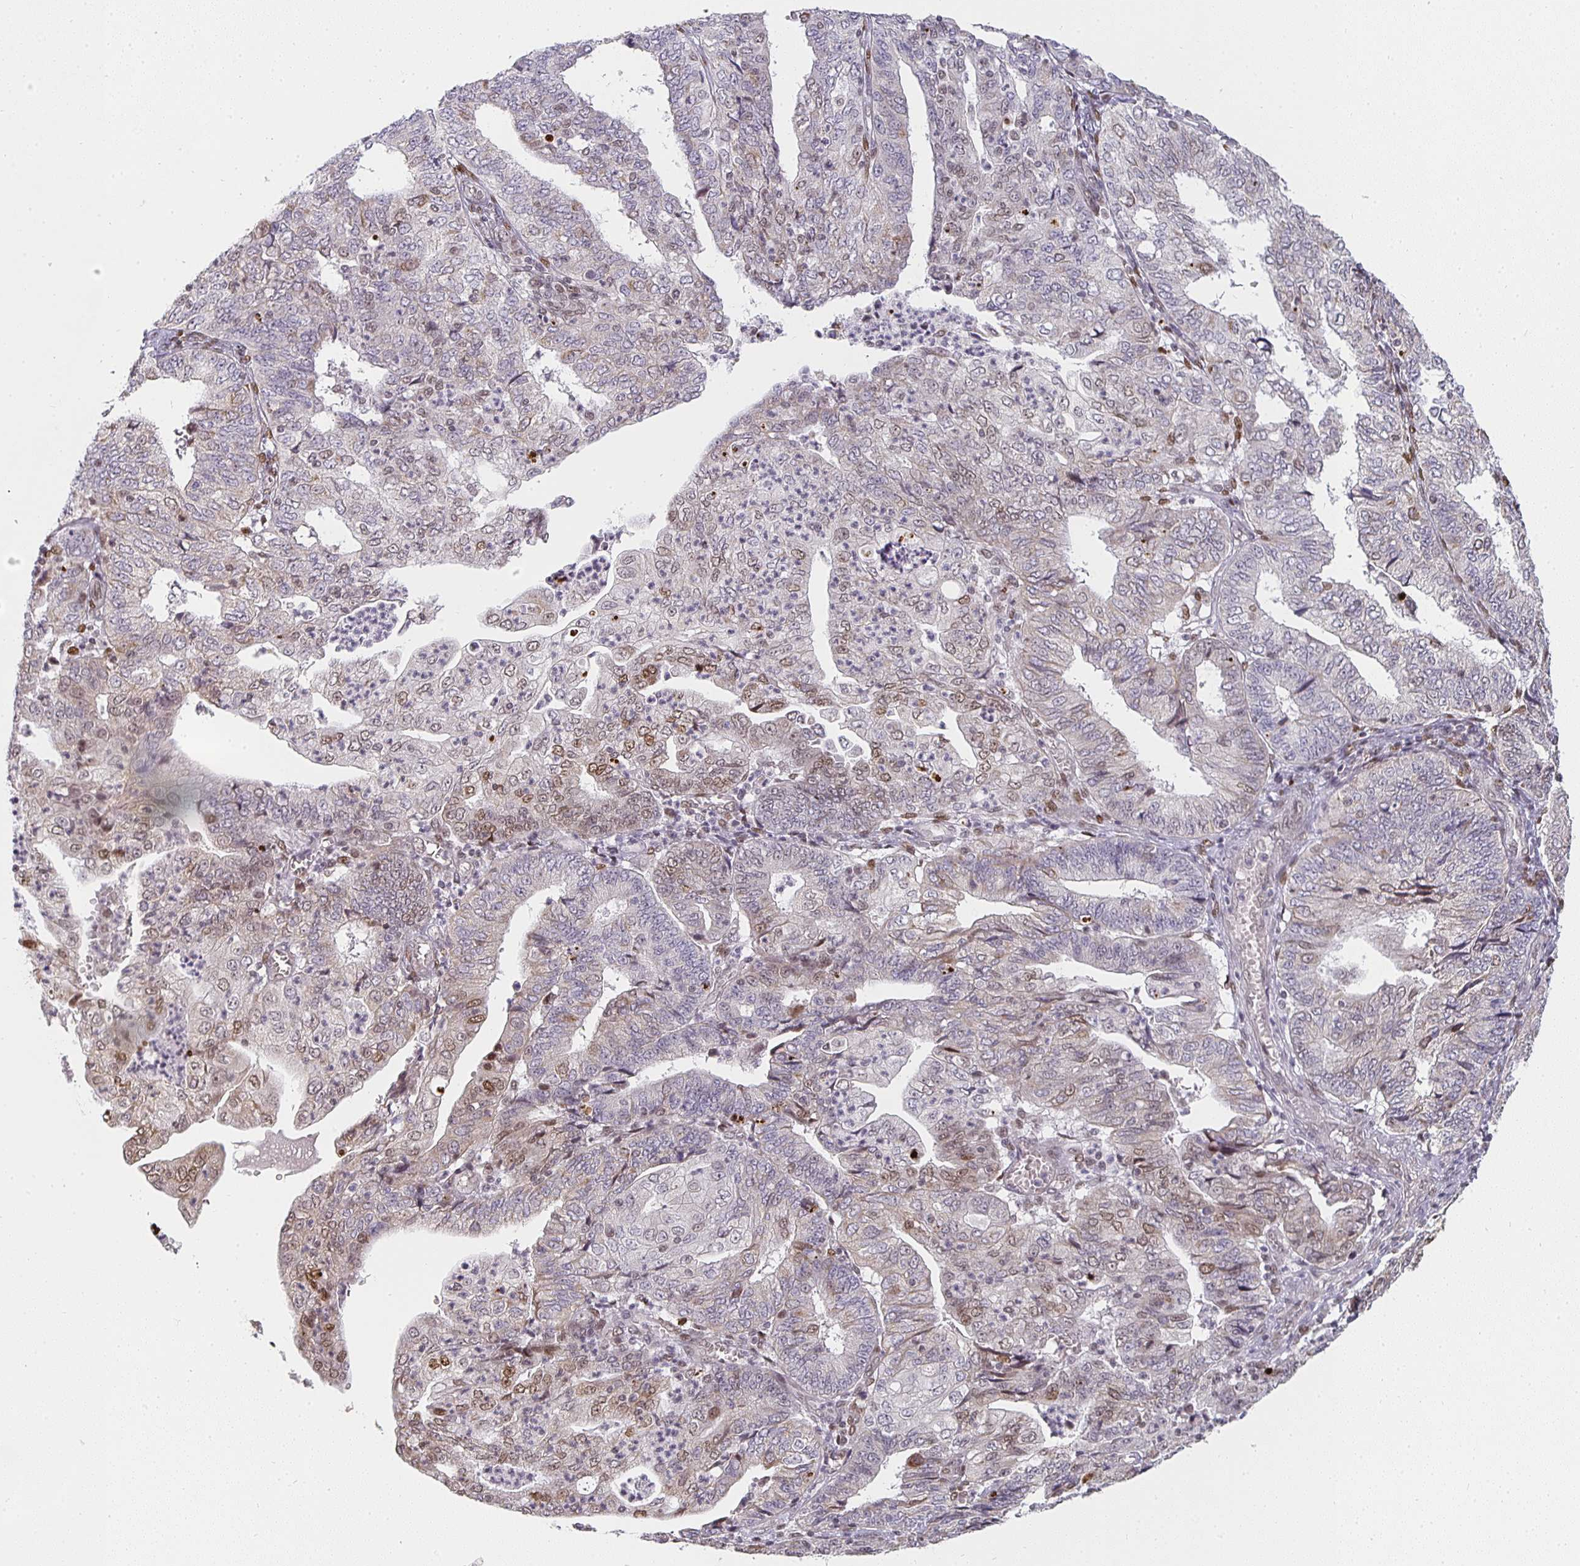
{"staining": {"intensity": "weak", "quantity": "<25%", "location": "nuclear"}, "tissue": "endometrial cancer", "cell_type": "Tumor cells", "image_type": "cancer", "snomed": [{"axis": "morphology", "description": "Adenocarcinoma, NOS"}, {"axis": "topography", "description": "Endometrium"}], "caption": "A high-resolution histopathology image shows IHC staining of adenocarcinoma (endometrial), which reveals no significant positivity in tumor cells.", "gene": "SMARCA2", "patient": {"sex": "female", "age": 56}}